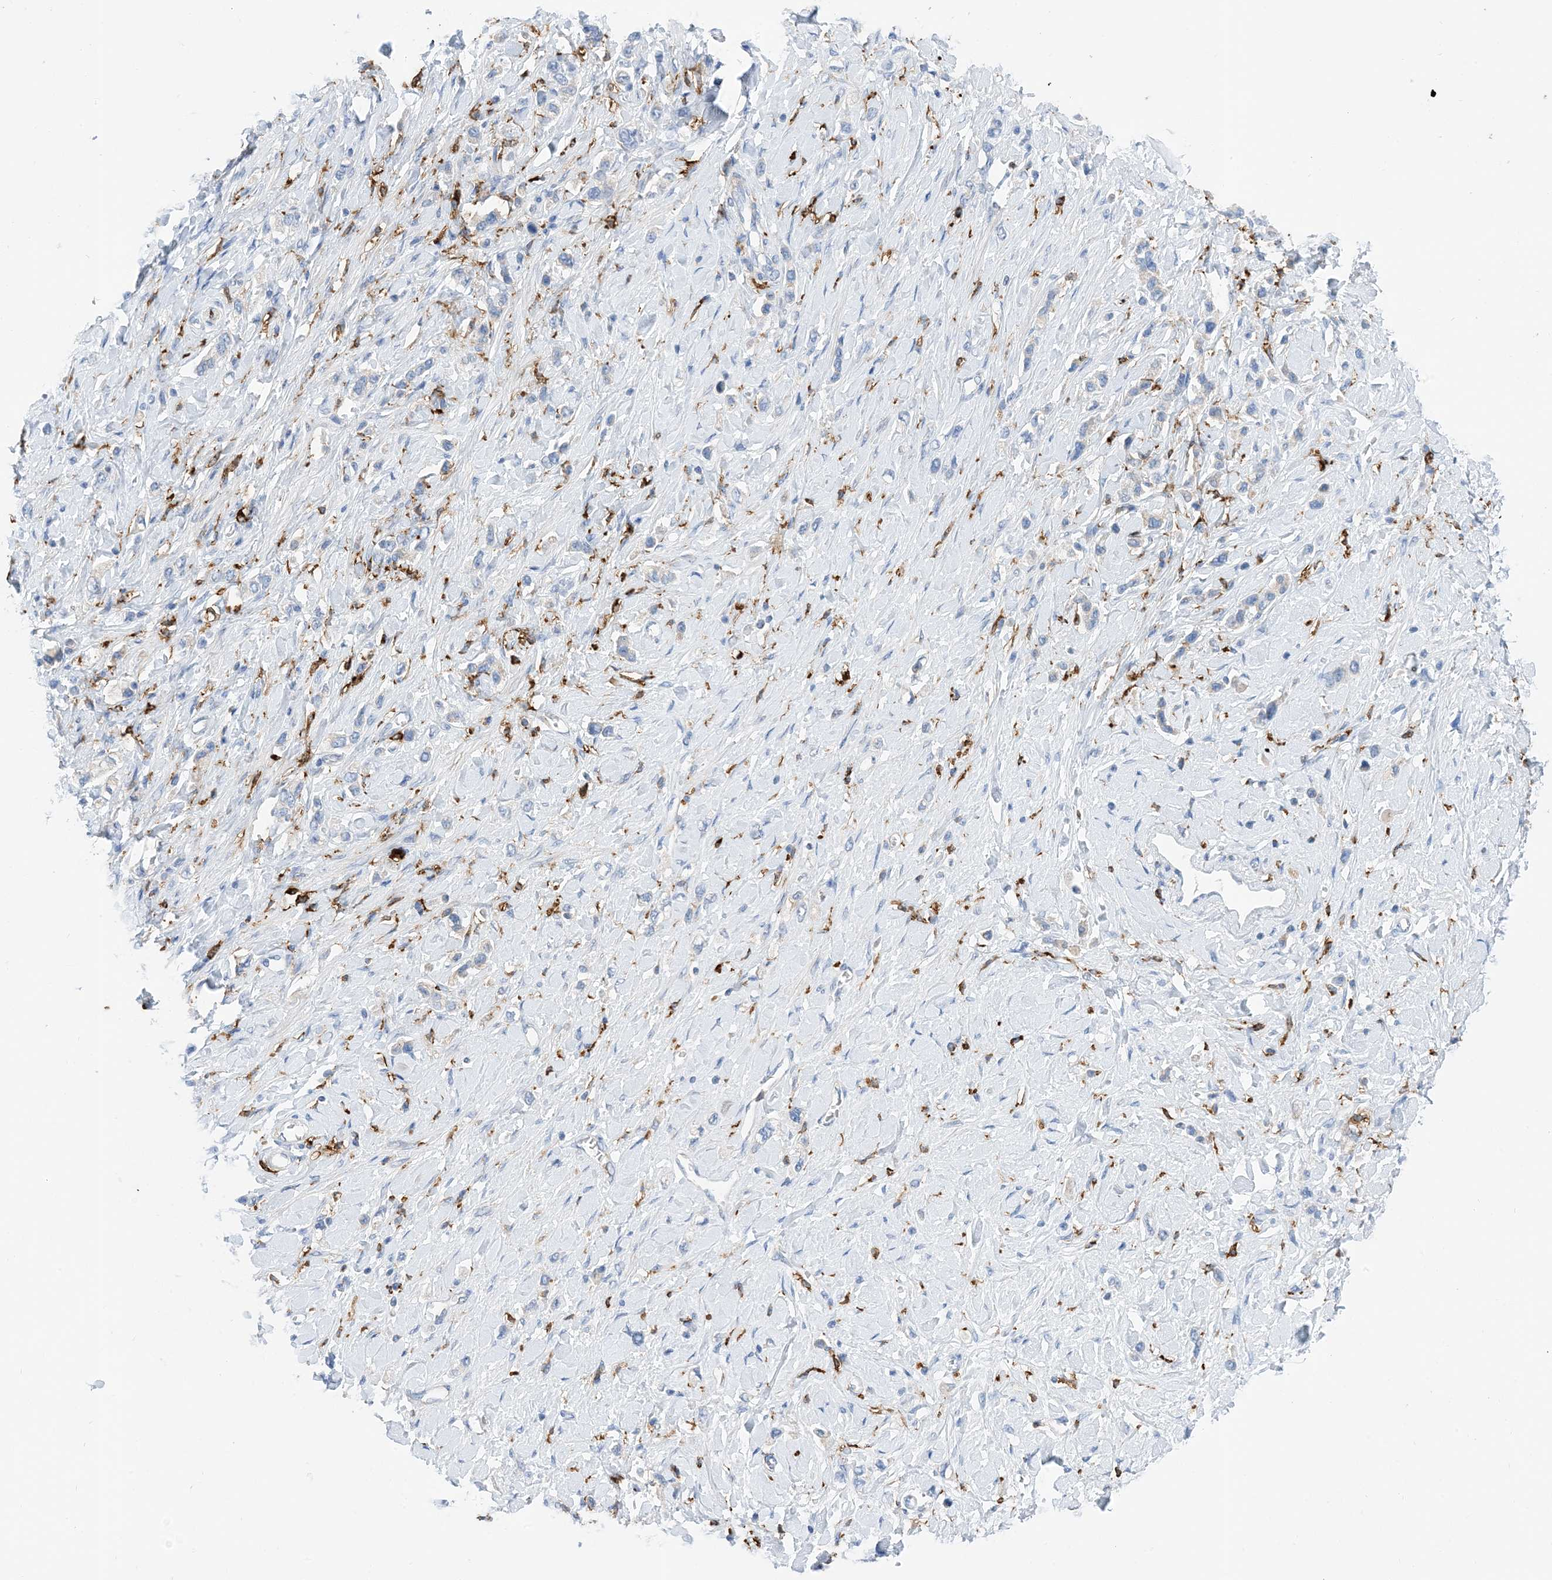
{"staining": {"intensity": "negative", "quantity": "none", "location": "none"}, "tissue": "stomach cancer", "cell_type": "Tumor cells", "image_type": "cancer", "snomed": [{"axis": "morphology", "description": "Normal tissue, NOS"}, {"axis": "morphology", "description": "Adenocarcinoma, NOS"}, {"axis": "topography", "description": "Stomach, upper"}, {"axis": "topography", "description": "Stomach"}], "caption": "The immunohistochemistry histopathology image has no significant positivity in tumor cells of stomach adenocarcinoma tissue.", "gene": "DPH3", "patient": {"sex": "female", "age": 65}}